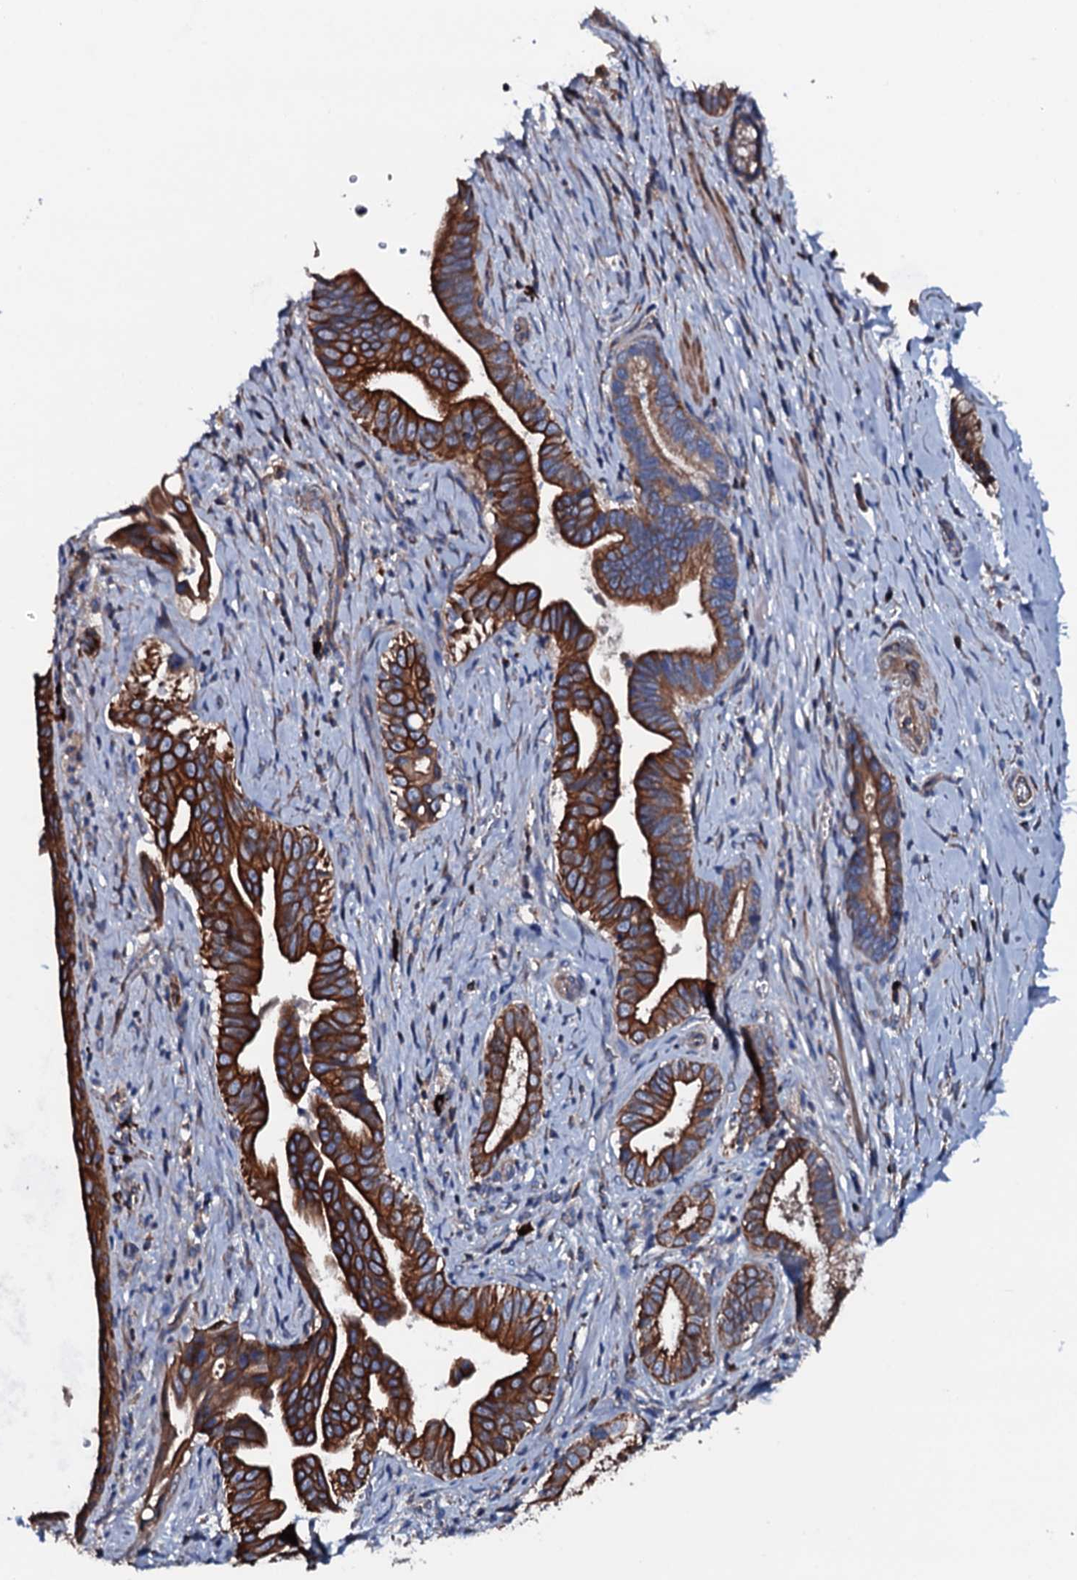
{"staining": {"intensity": "strong", "quantity": ">75%", "location": "cytoplasmic/membranous"}, "tissue": "pancreatic cancer", "cell_type": "Tumor cells", "image_type": "cancer", "snomed": [{"axis": "morphology", "description": "Adenocarcinoma, NOS"}, {"axis": "topography", "description": "Pancreas"}], "caption": "Pancreatic adenocarcinoma stained with a brown dye shows strong cytoplasmic/membranous positive expression in approximately >75% of tumor cells.", "gene": "NEK1", "patient": {"sex": "female", "age": 55}}